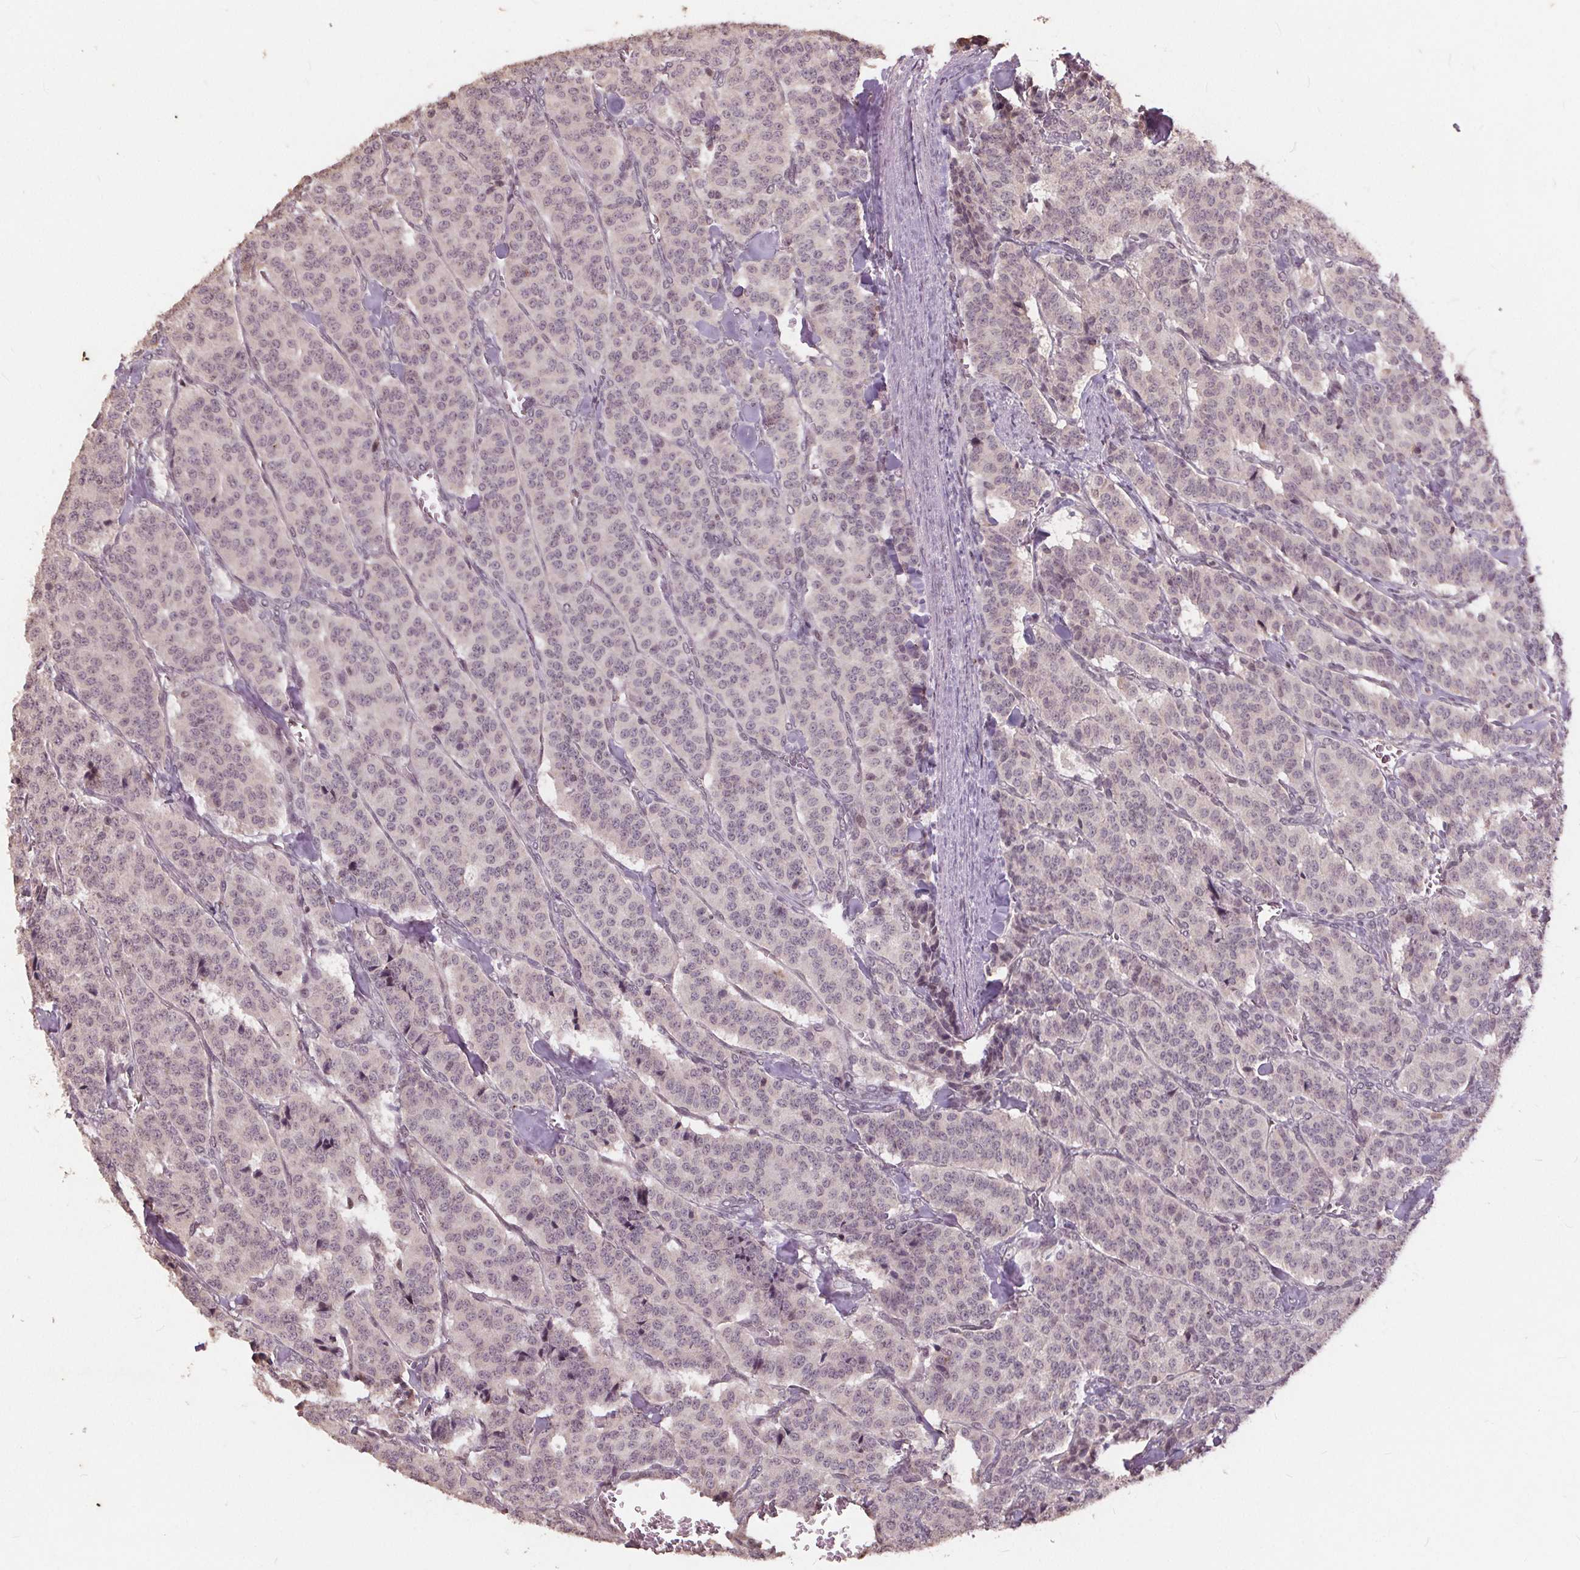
{"staining": {"intensity": "weak", "quantity": "25%-75%", "location": "nuclear"}, "tissue": "carcinoid", "cell_type": "Tumor cells", "image_type": "cancer", "snomed": [{"axis": "morphology", "description": "Normal tissue, NOS"}, {"axis": "morphology", "description": "Carcinoid, malignant, NOS"}, {"axis": "topography", "description": "Lung"}], "caption": "Weak nuclear staining for a protein is appreciated in approximately 25%-75% of tumor cells of carcinoid using immunohistochemistry (IHC).", "gene": "DNMT3B", "patient": {"sex": "female", "age": 46}}